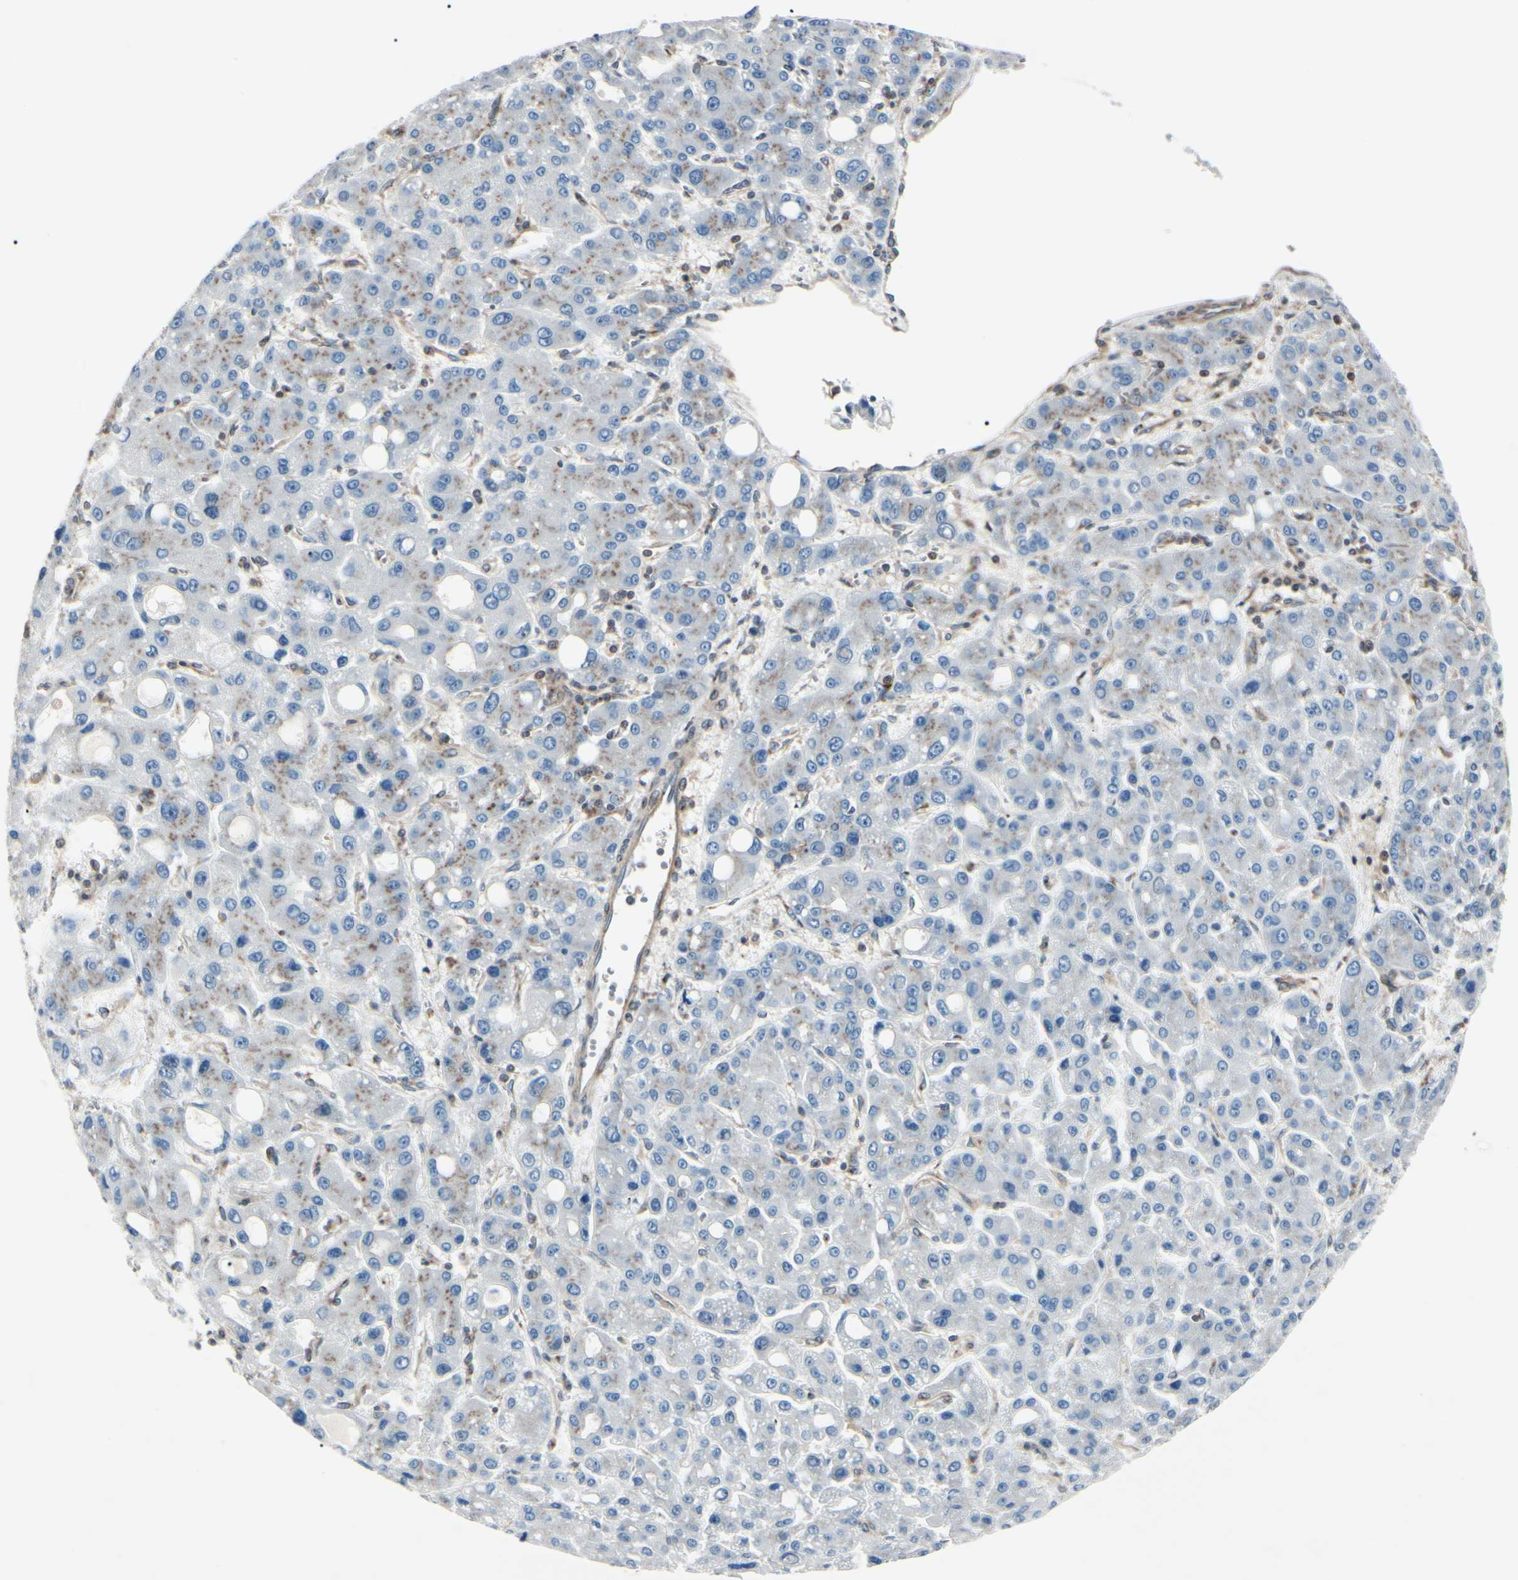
{"staining": {"intensity": "weak", "quantity": "<25%", "location": "cytoplasmic/membranous"}, "tissue": "liver cancer", "cell_type": "Tumor cells", "image_type": "cancer", "snomed": [{"axis": "morphology", "description": "Carcinoma, Hepatocellular, NOS"}, {"axis": "topography", "description": "Liver"}], "caption": "Protein analysis of liver cancer (hepatocellular carcinoma) demonstrates no significant staining in tumor cells.", "gene": "MAPRE1", "patient": {"sex": "male", "age": 55}}